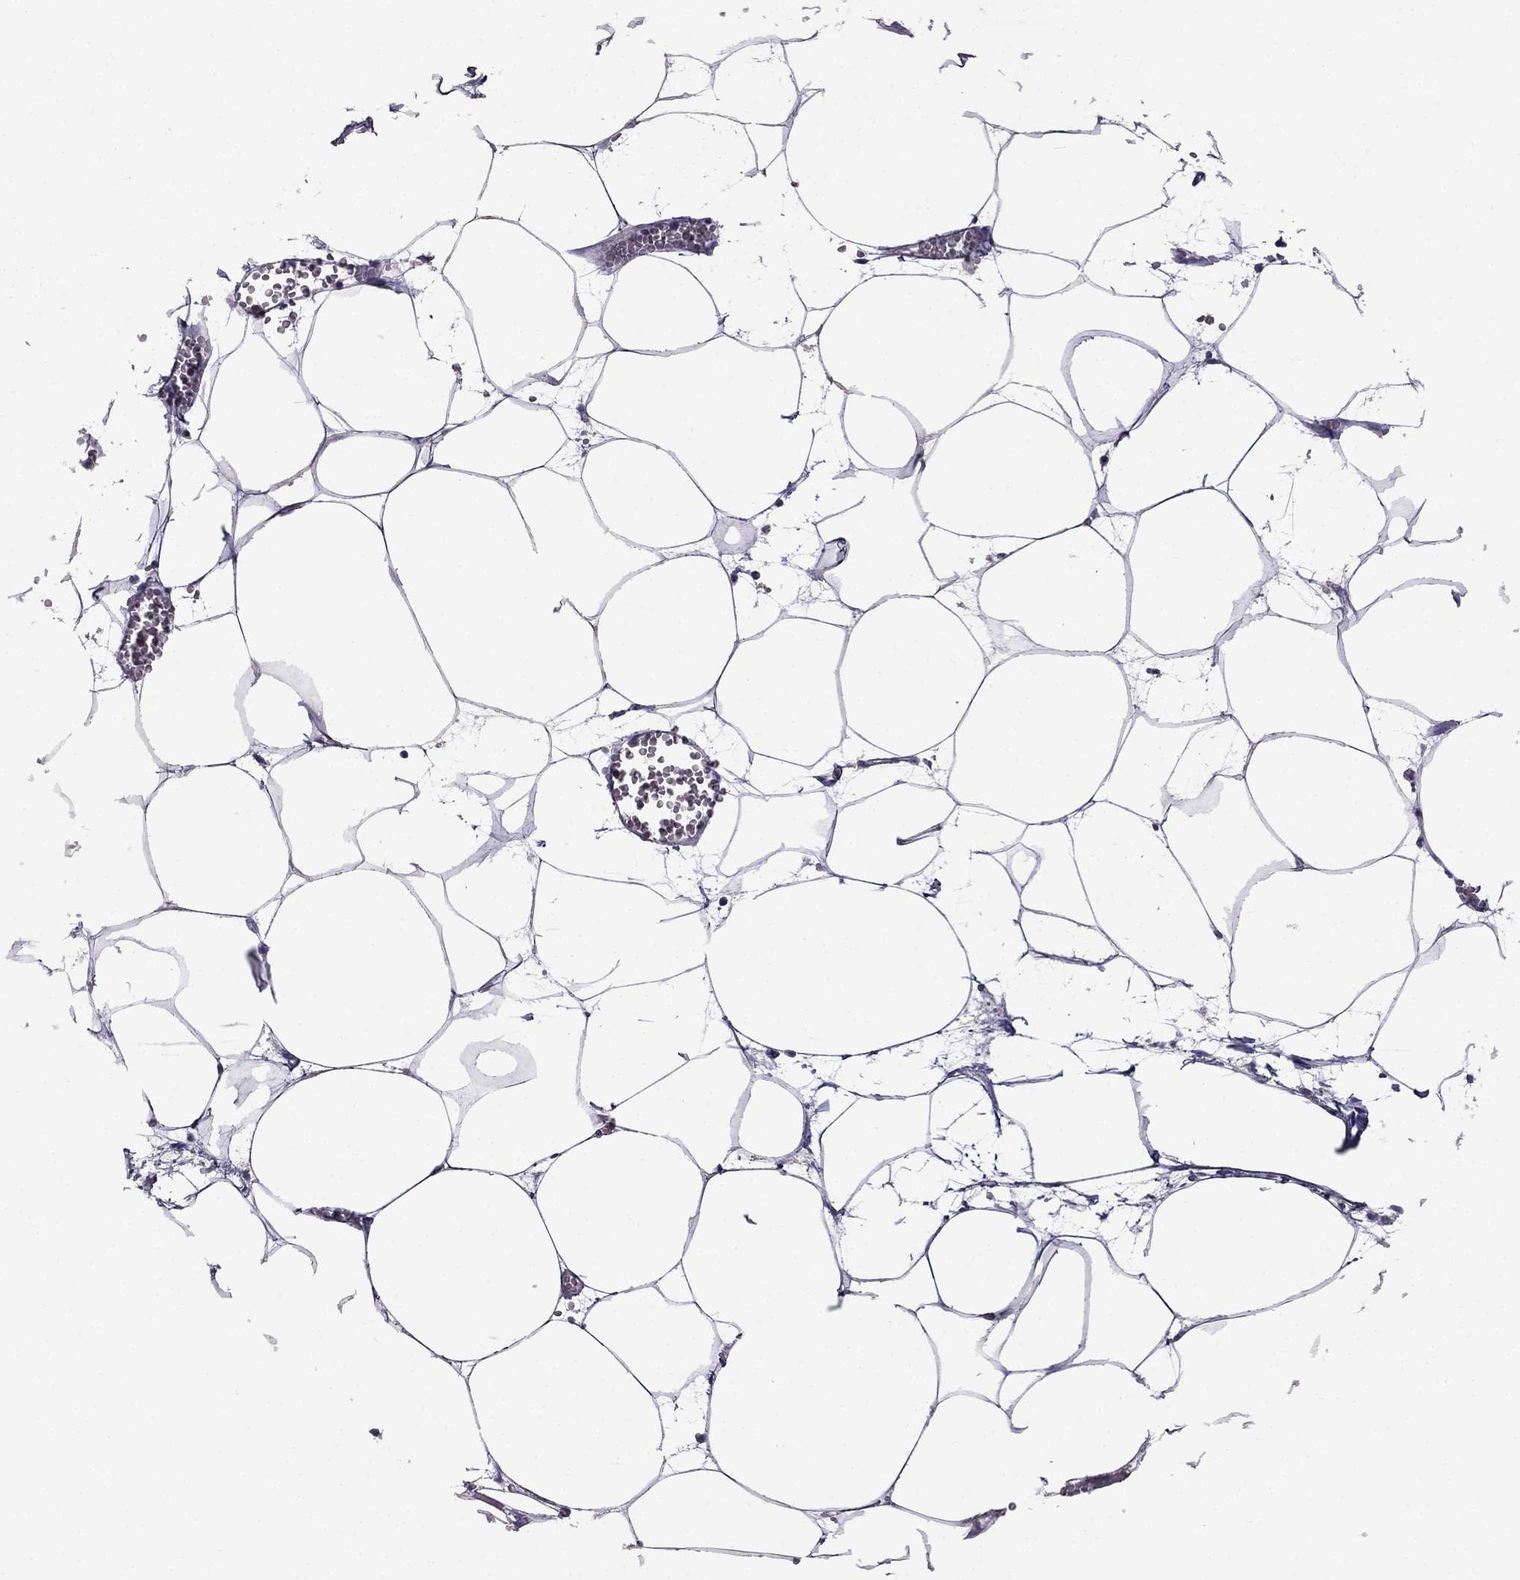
{"staining": {"intensity": "negative", "quantity": "none", "location": "none"}, "tissue": "adipose tissue", "cell_type": "Adipocytes", "image_type": "normal", "snomed": [{"axis": "morphology", "description": "Normal tissue, NOS"}, {"axis": "topography", "description": "Adipose tissue"}, {"axis": "topography", "description": "Pancreas"}, {"axis": "topography", "description": "Peripheral nerve tissue"}], "caption": "Immunohistochemical staining of benign human adipose tissue demonstrates no significant expression in adipocytes.", "gene": "AK5", "patient": {"sex": "female", "age": 58}}